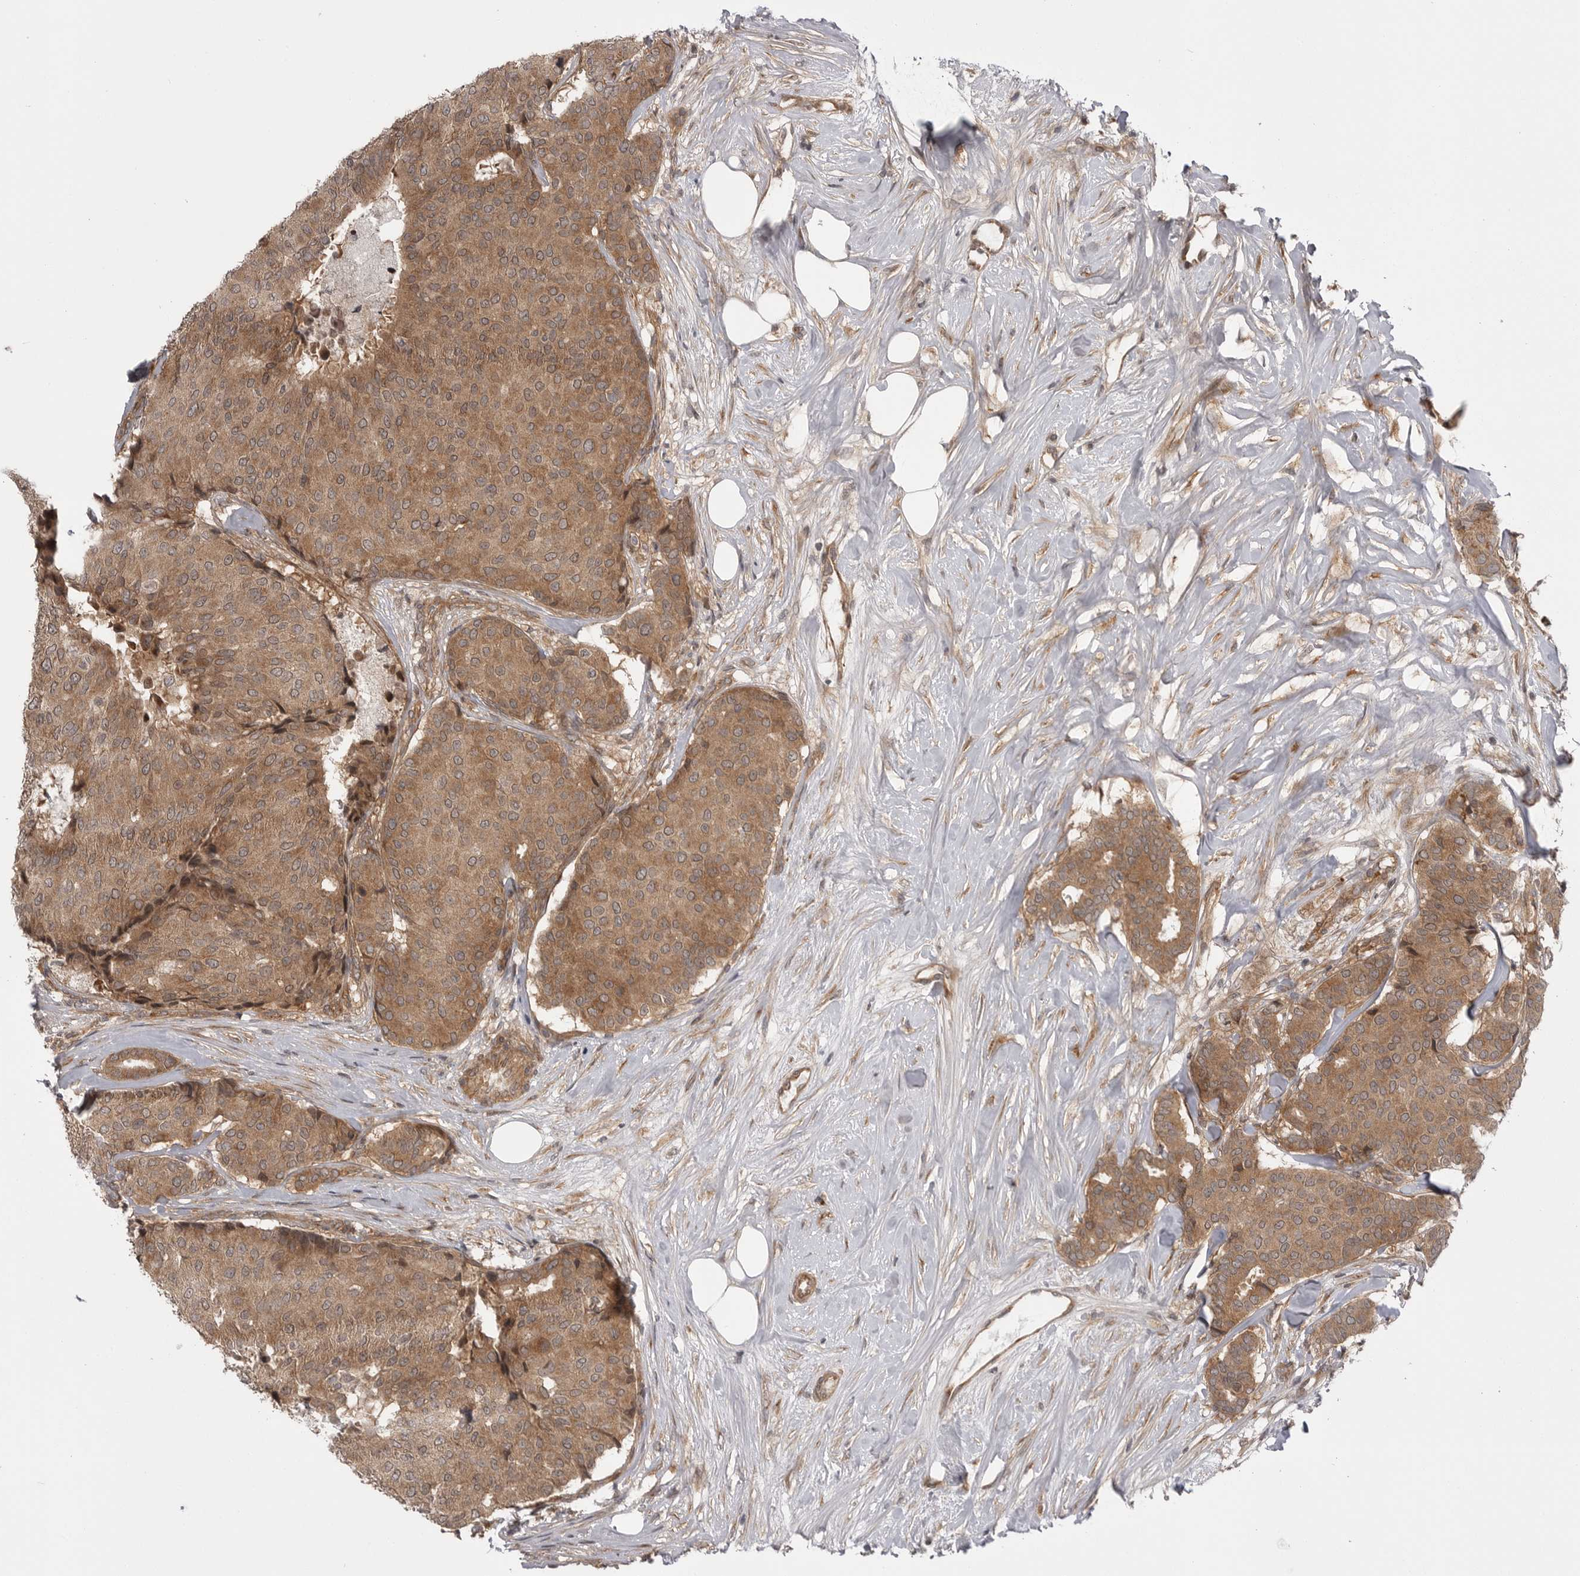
{"staining": {"intensity": "moderate", "quantity": ">75%", "location": "cytoplasmic/membranous"}, "tissue": "breast cancer", "cell_type": "Tumor cells", "image_type": "cancer", "snomed": [{"axis": "morphology", "description": "Duct carcinoma"}, {"axis": "topography", "description": "Breast"}], "caption": "High-power microscopy captured an immunohistochemistry histopathology image of breast cancer, revealing moderate cytoplasmic/membranous positivity in approximately >75% of tumor cells. (IHC, brightfield microscopy, high magnification).", "gene": "PDCL", "patient": {"sex": "female", "age": 75}}